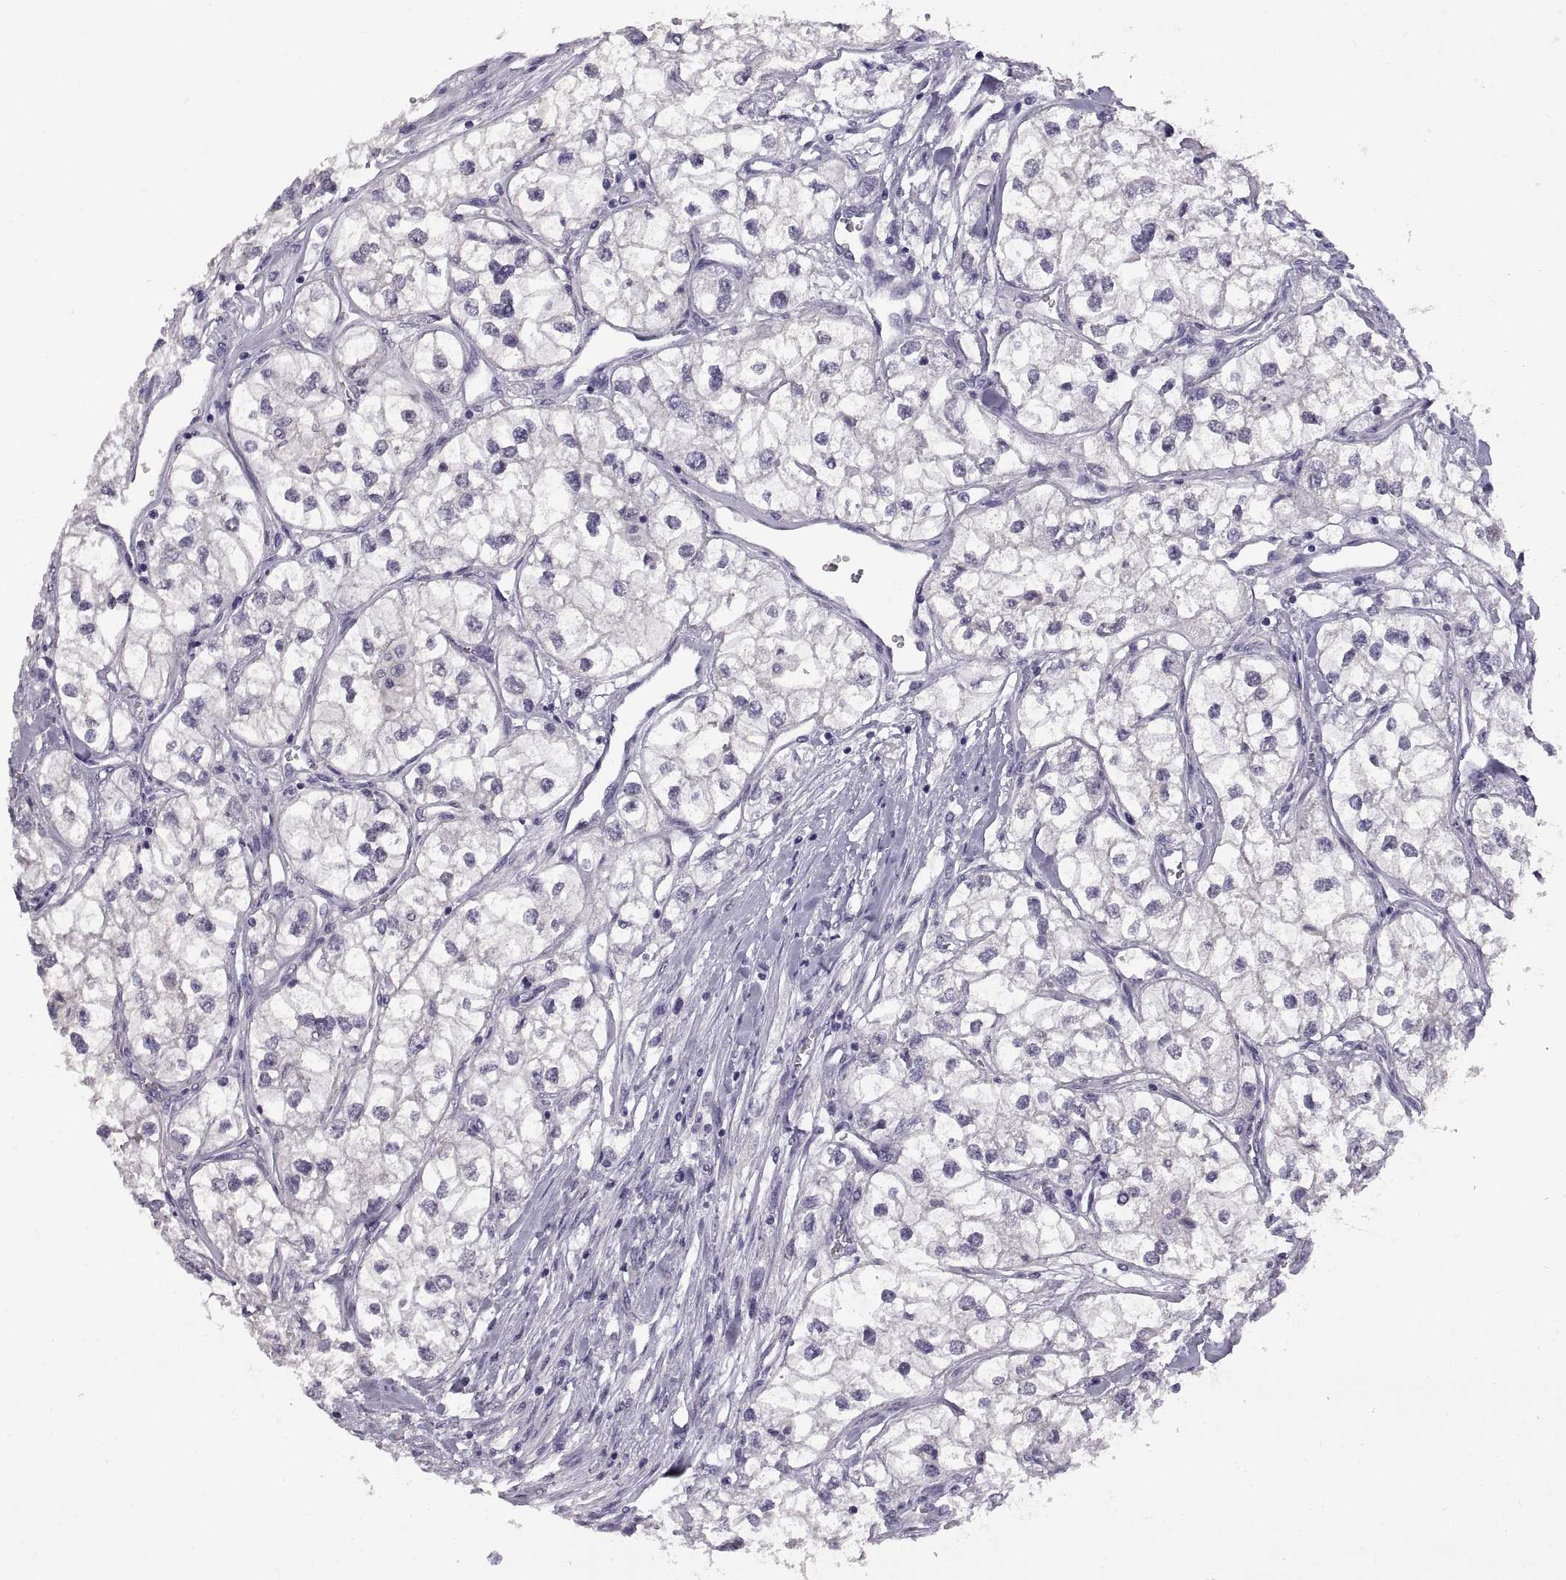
{"staining": {"intensity": "negative", "quantity": "none", "location": "none"}, "tissue": "renal cancer", "cell_type": "Tumor cells", "image_type": "cancer", "snomed": [{"axis": "morphology", "description": "Adenocarcinoma, NOS"}, {"axis": "topography", "description": "Kidney"}], "caption": "This is a image of immunohistochemistry staining of adenocarcinoma (renal), which shows no expression in tumor cells.", "gene": "RDM1", "patient": {"sex": "male", "age": 59}}